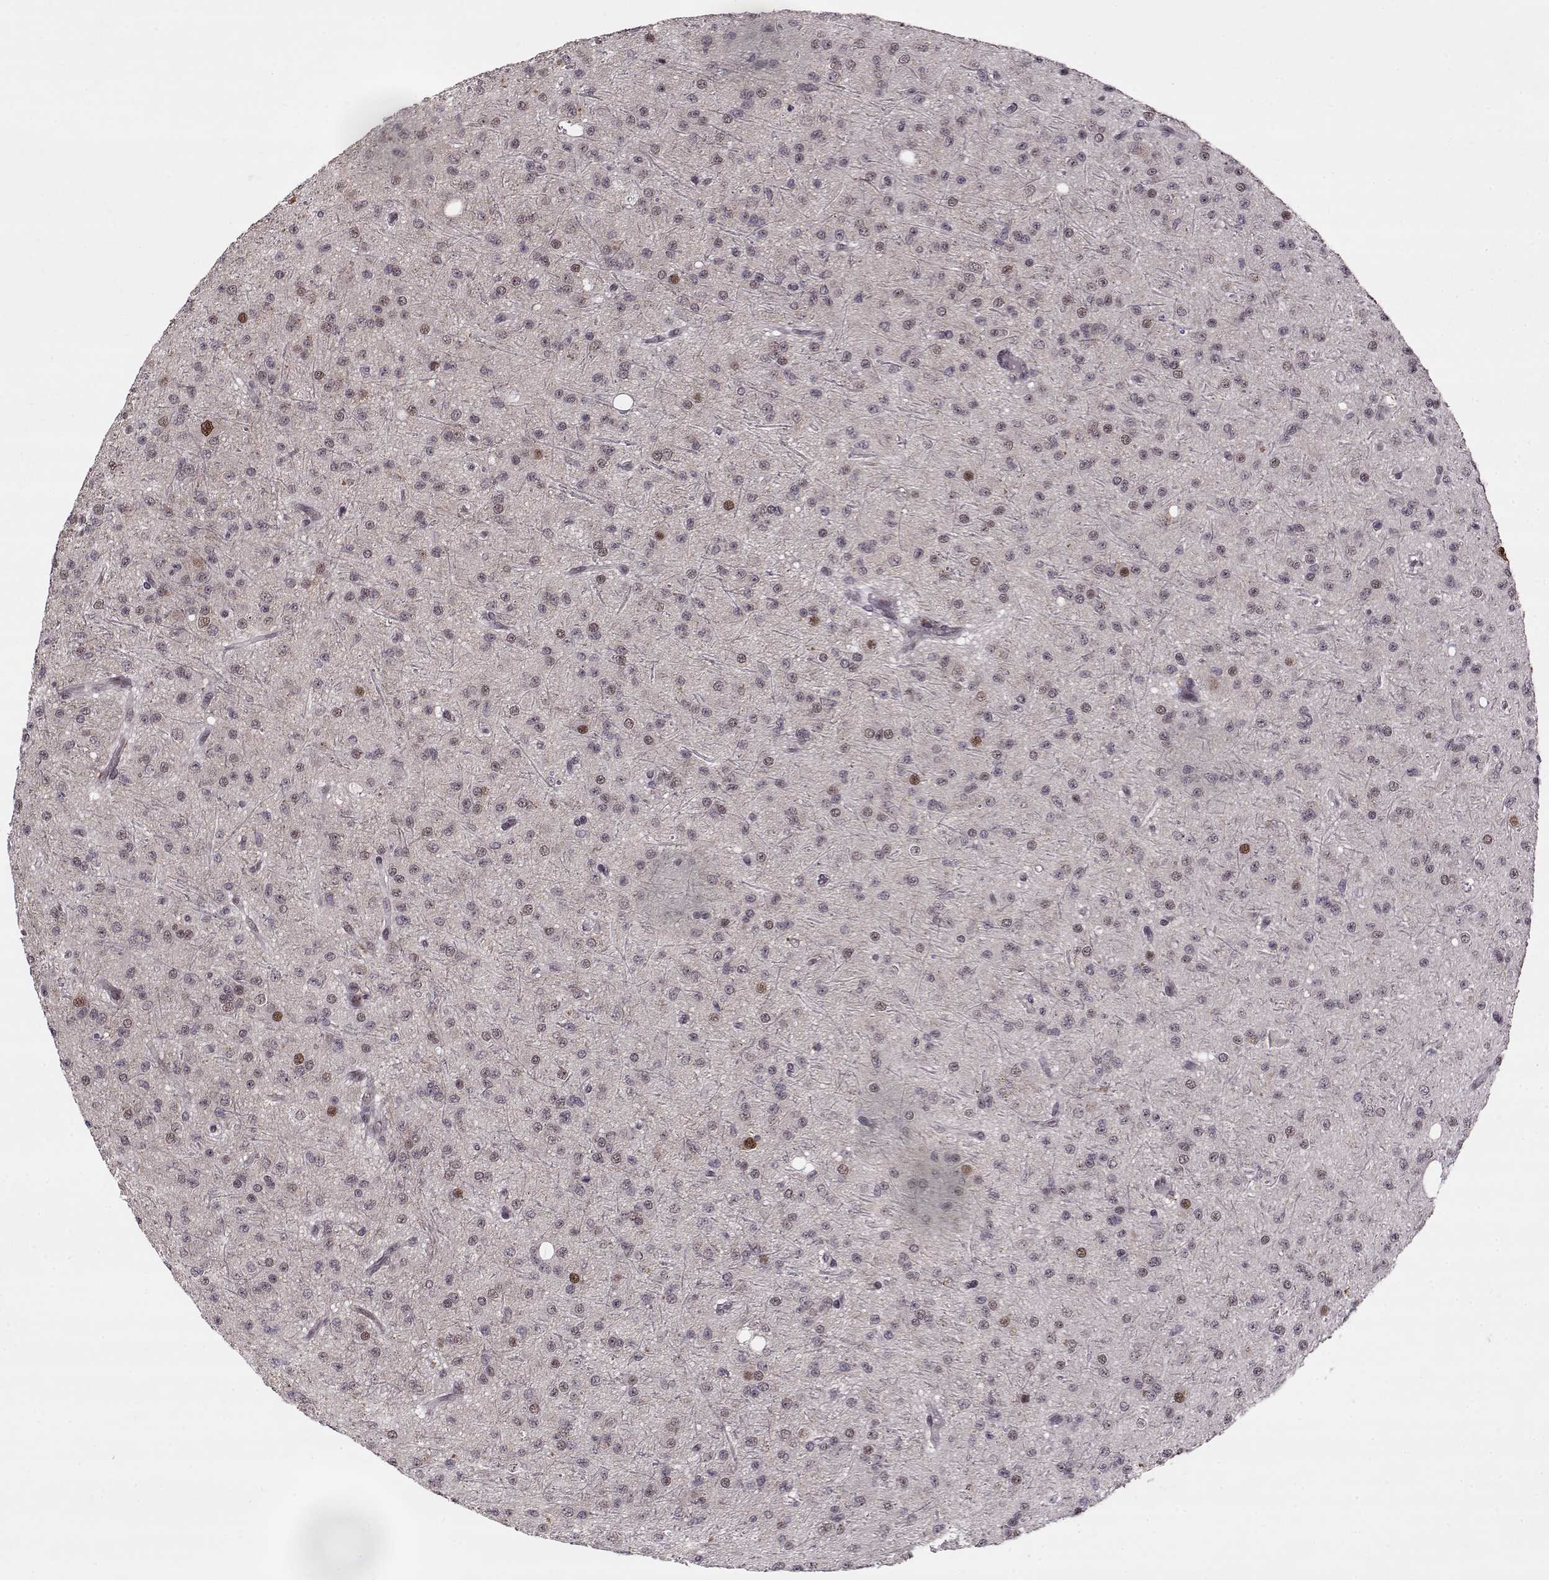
{"staining": {"intensity": "negative", "quantity": "none", "location": "none"}, "tissue": "glioma", "cell_type": "Tumor cells", "image_type": "cancer", "snomed": [{"axis": "morphology", "description": "Glioma, malignant, Low grade"}, {"axis": "topography", "description": "Brain"}], "caption": "Tumor cells show no significant protein staining in malignant glioma (low-grade). (DAB (3,3'-diaminobenzidine) IHC visualized using brightfield microscopy, high magnification).", "gene": "DENND4B", "patient": {"sex": "male", "age": 27}}